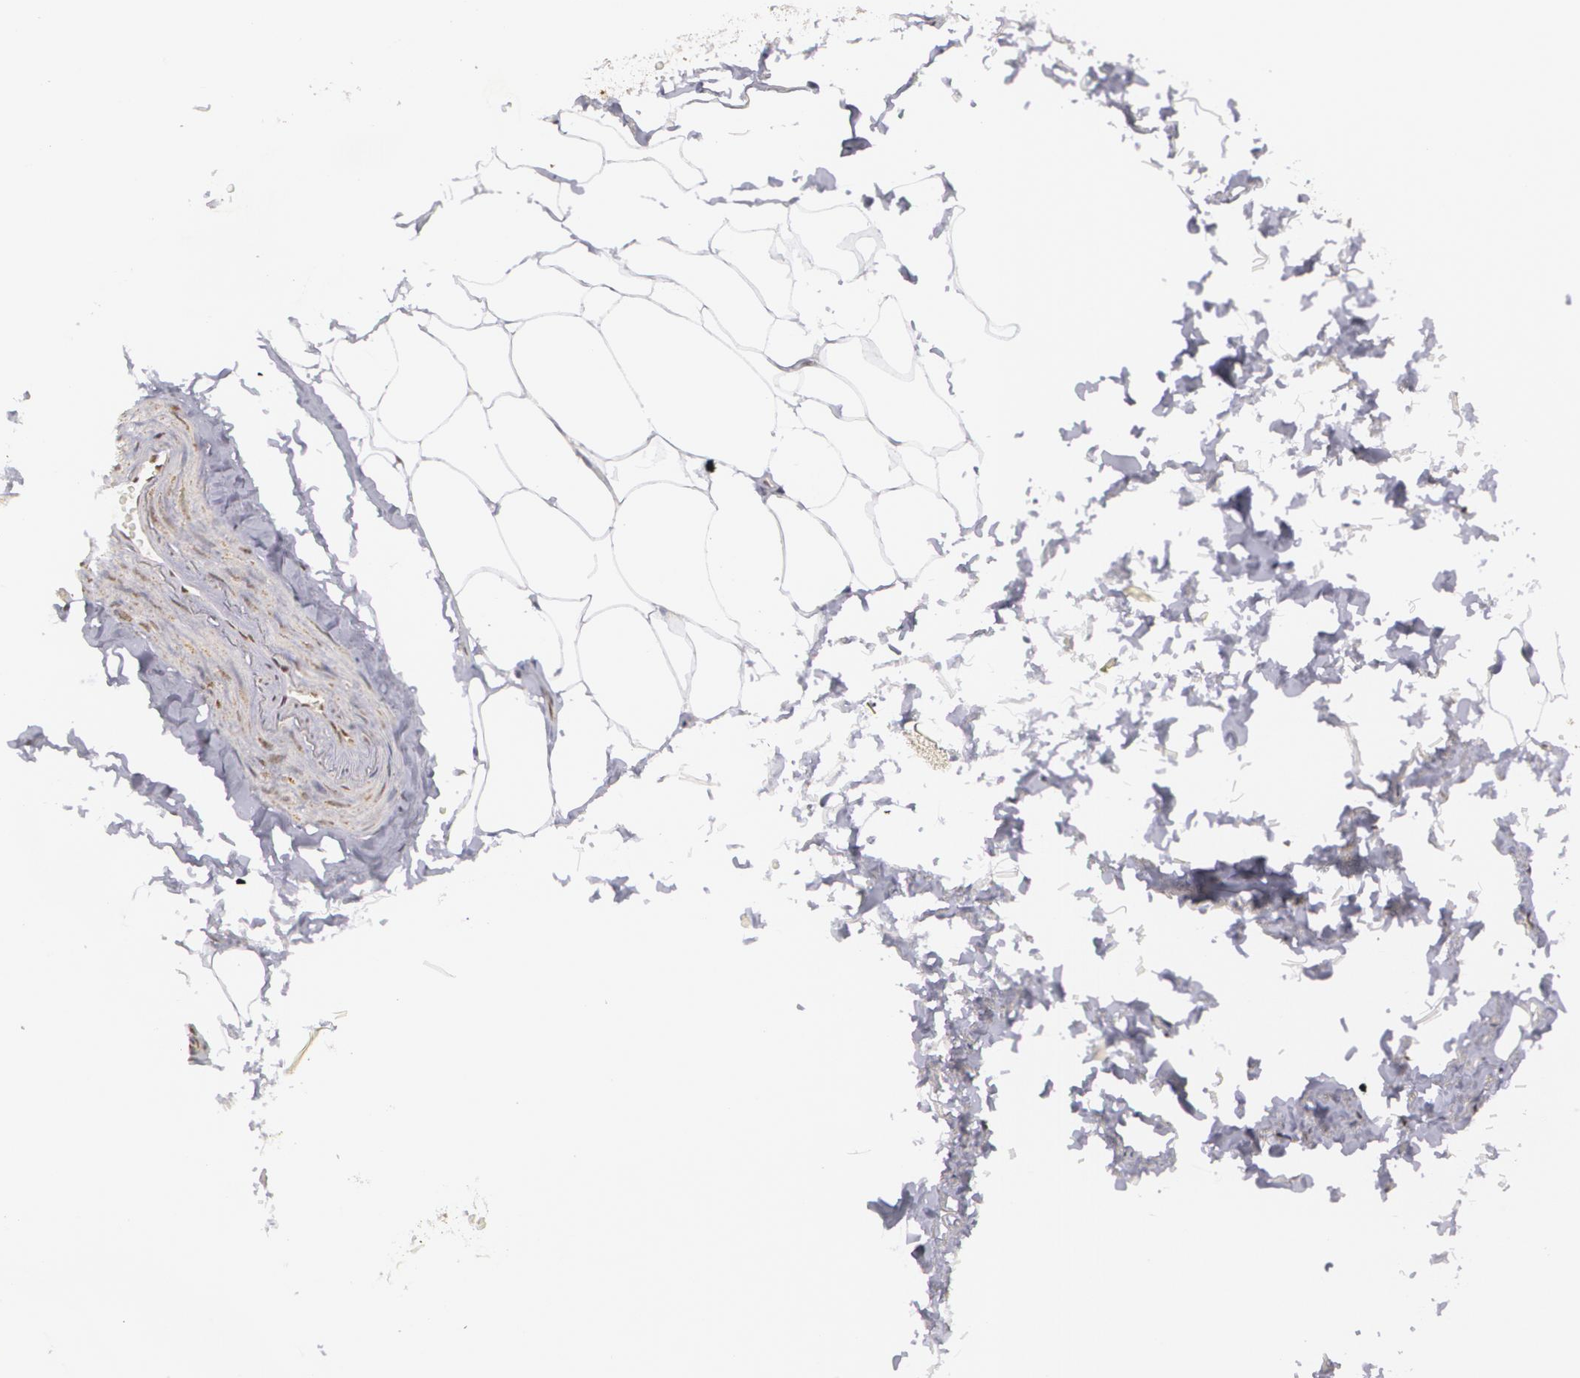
{"staining": {"intensity": "moderate", "quantity": ">75%", "location": "nuclear"}, "tissue": "adipose tissue", "cell_type": "Adipocytes", "image_type": "normal", "snomed": [{"axis": "morphology", "description": "Normal tissue, NOS"}, {"axis": "topography", "description": "Soft tissue"}, {"axis": "topography", "description": "Peripheral nerve tissue"}], "caption": "IHC staining of normal adipose tissue, which displays medium levels of moderate nuclear staining in about >75% of adipocytes indicating moderate nuclear protein expression. The staining was performed using DAB (brown) for protein detection and nuclei were counterstained in hematoxylin (blue).", "gene": "MXD1", "patient": {"sex": "female", "age": 68}}